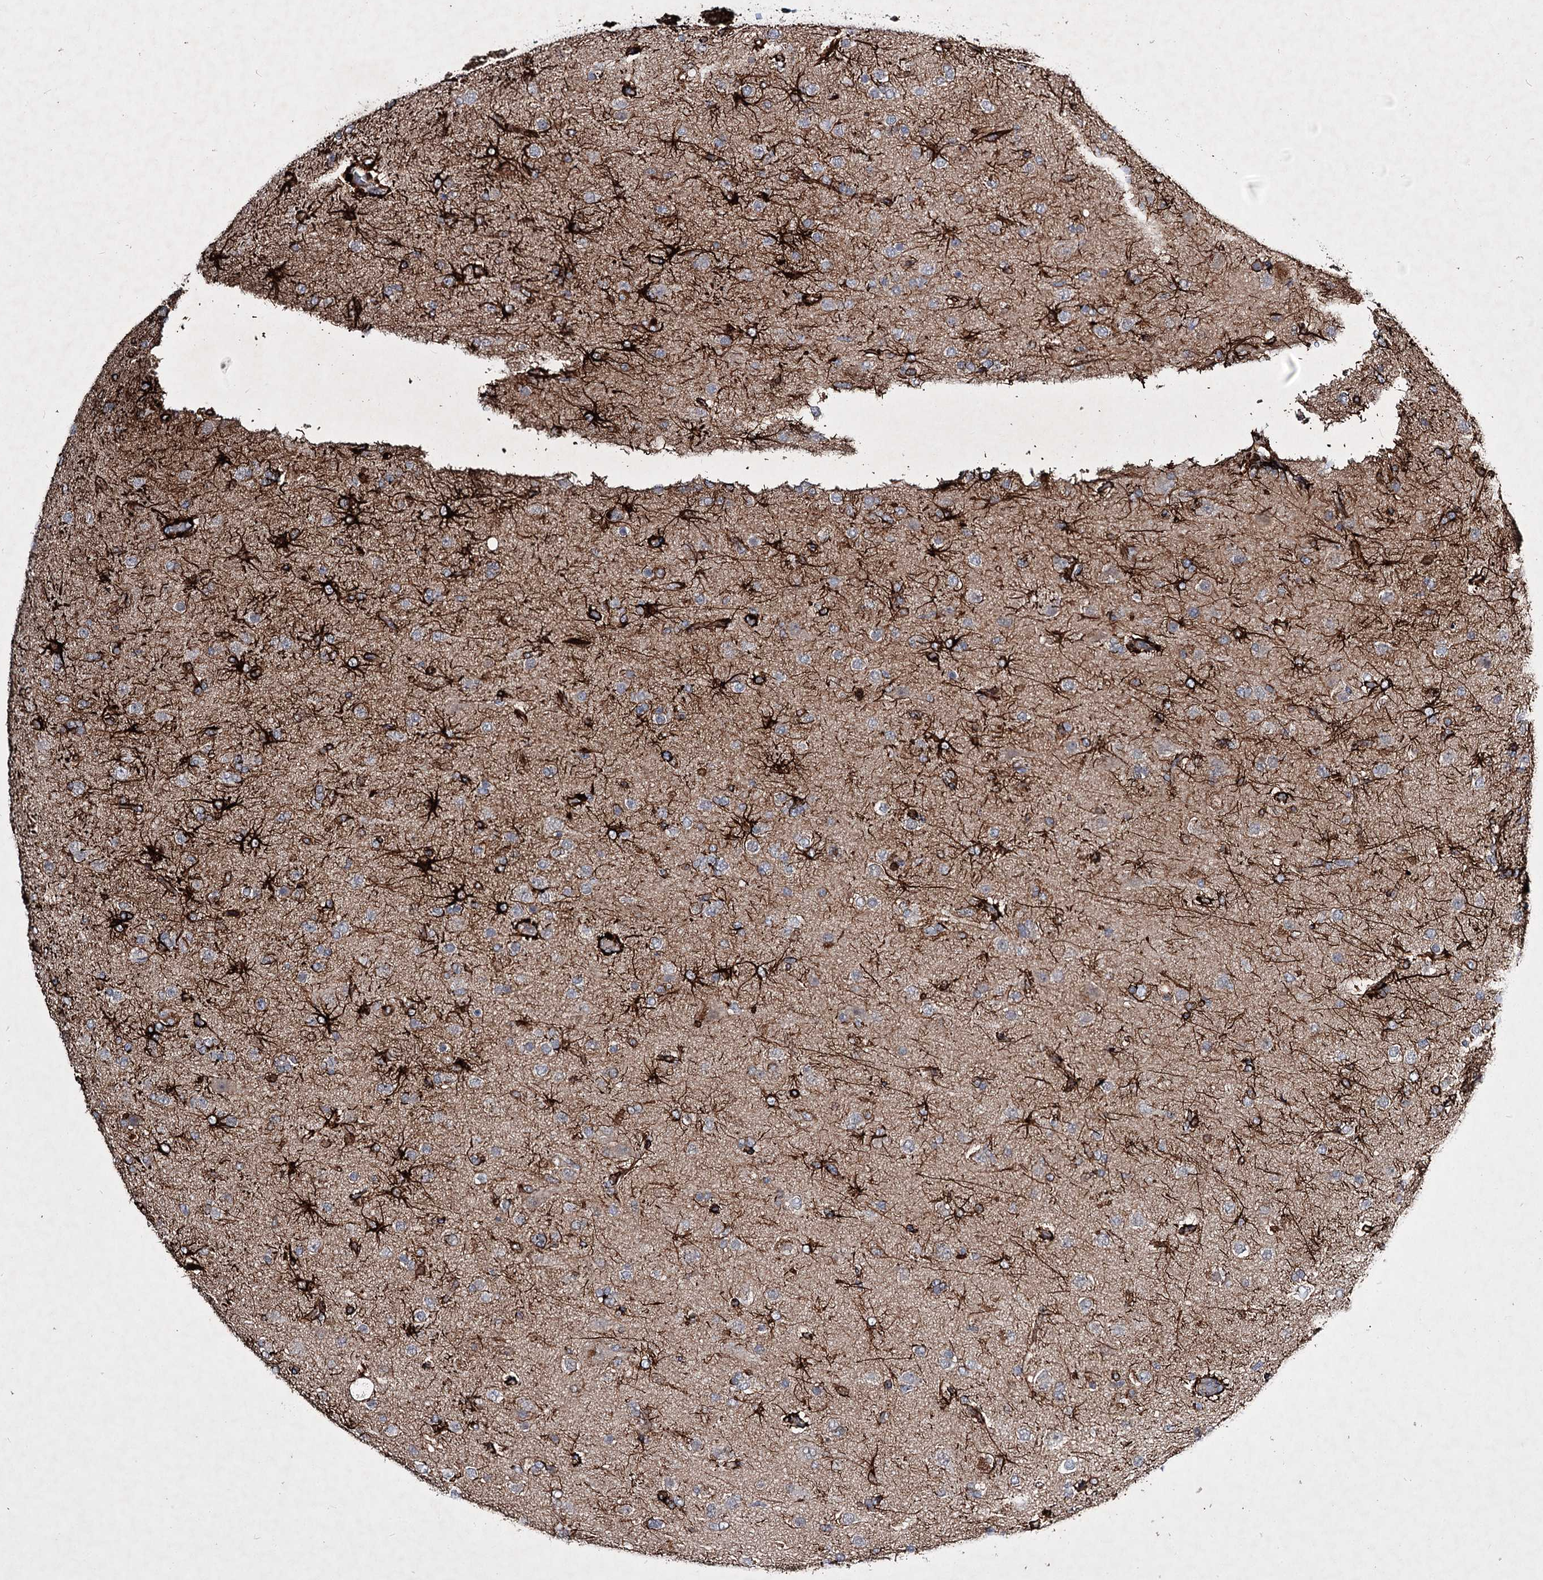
{"staining": {"intensity": "strong", "quantity": "25%-75%", "location": "cytoplasmic/membranous"}, "tissue": "glioma", "cell_type": "Tumor cells", "image_type": "cancer", "snomed": [{"axis": "morphology", "description": "Glioma, malignant, Low grade"}, {"axis": "topography", "description": "Brain"}], "caption": "Immunohistochemical staining of human glioma exhibits high levels of strong cytoplasmic/membranous protein staining in approximately 25%-75% of tumor cells.", "gene": "MINDY3", "patient": {"sex": "male", "age": 65}}